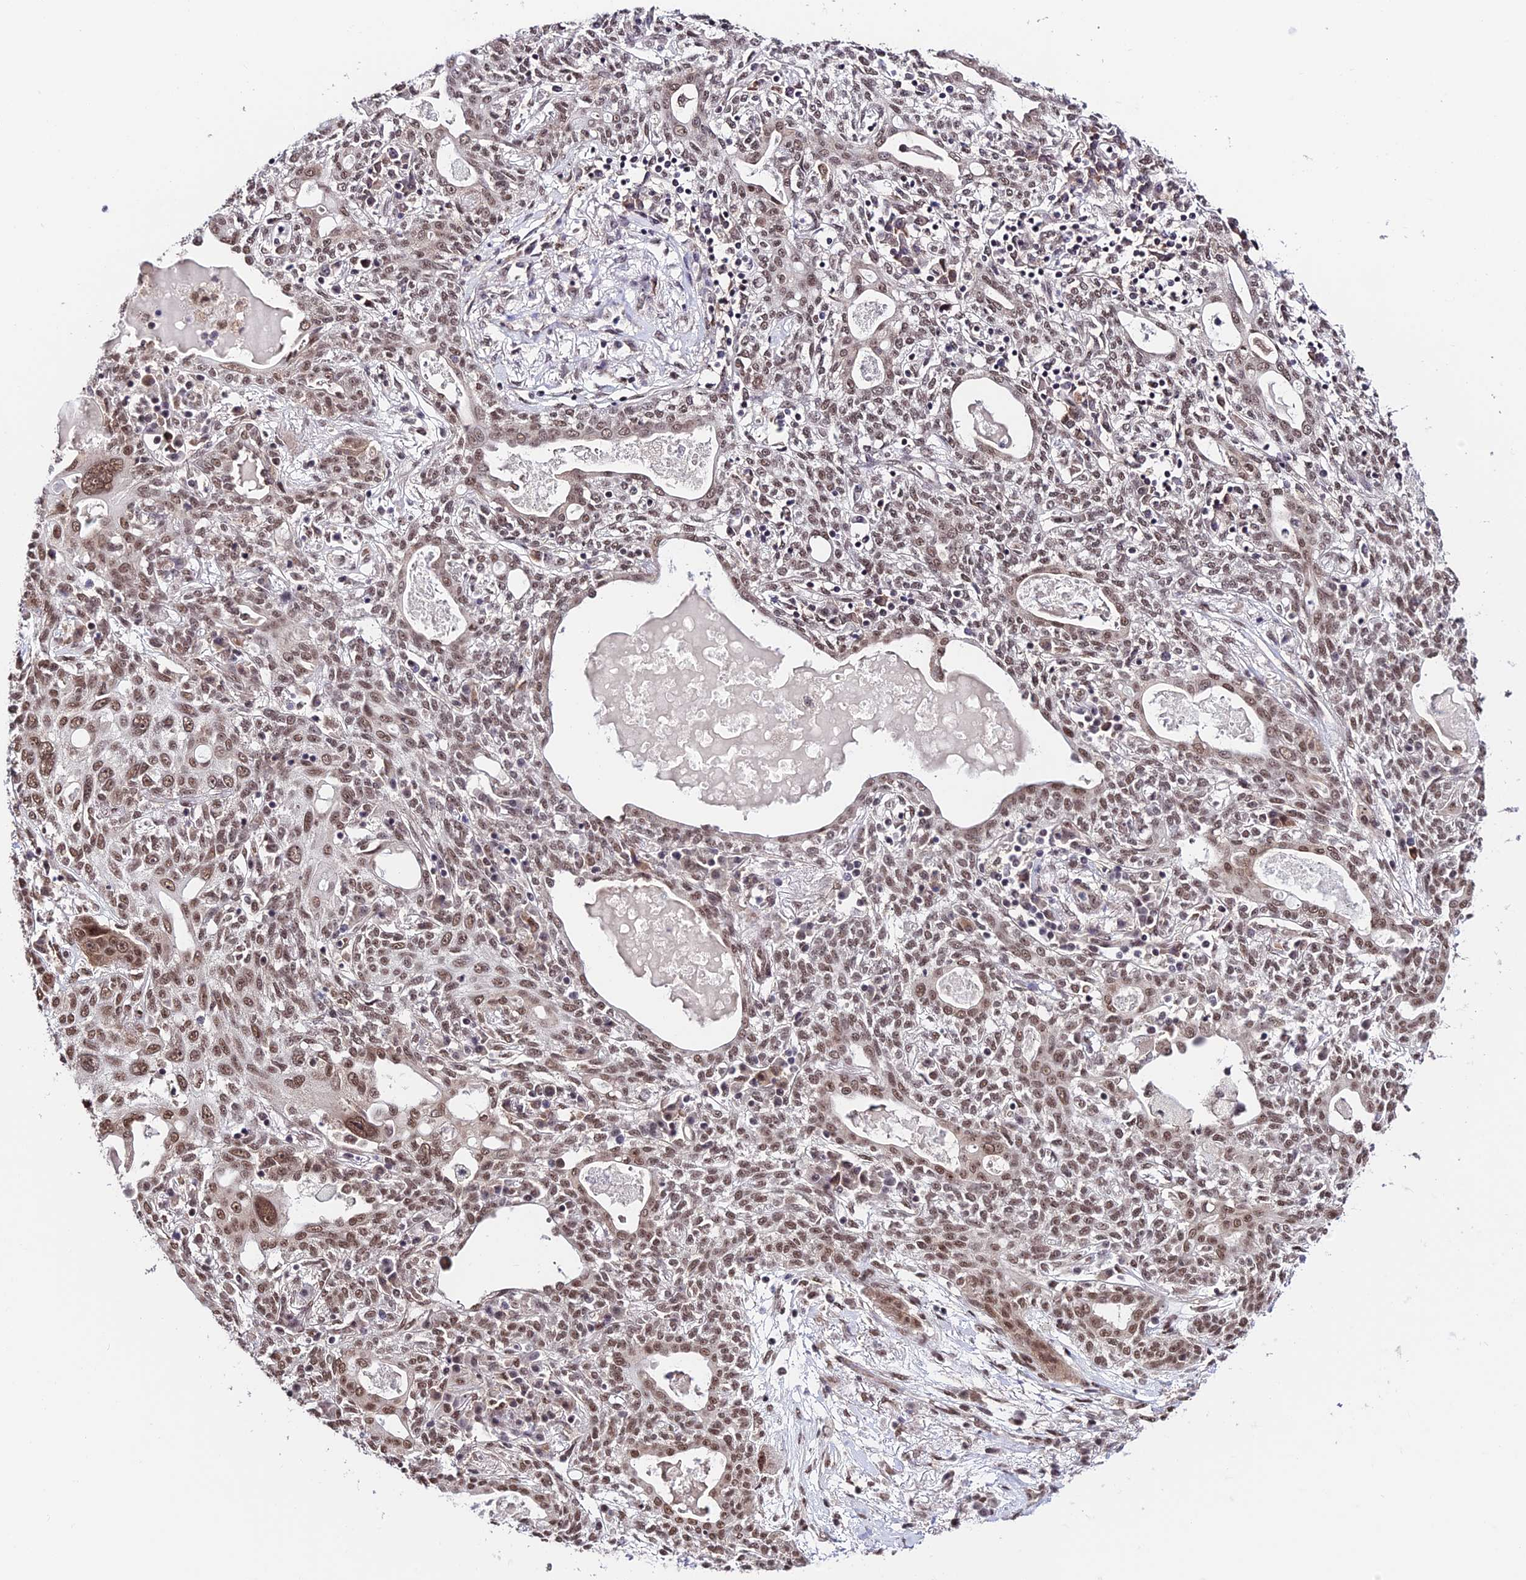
{"staining": {"intensity": "moderate", "quantity": ">75%", "location": "nuclear"}, "tissue": "lung cancer", "cell_type": "Tumor cells", "image_type": "cancer", "snomed": [{"axis": "morphology", "description": "Squamous cell carcinoma, NOS"}, {"axis": "topography", "description": "Lung"}], "caption": "High-power microscopy captured an immunohistochemistry (IHC) photomicrograph of lung squamous cell carcinoma, revealing moderate nuclear expression in about >75% of tumor cells.", "gene": "RBM42", "patient": {"sex": "female", "age": 70}}